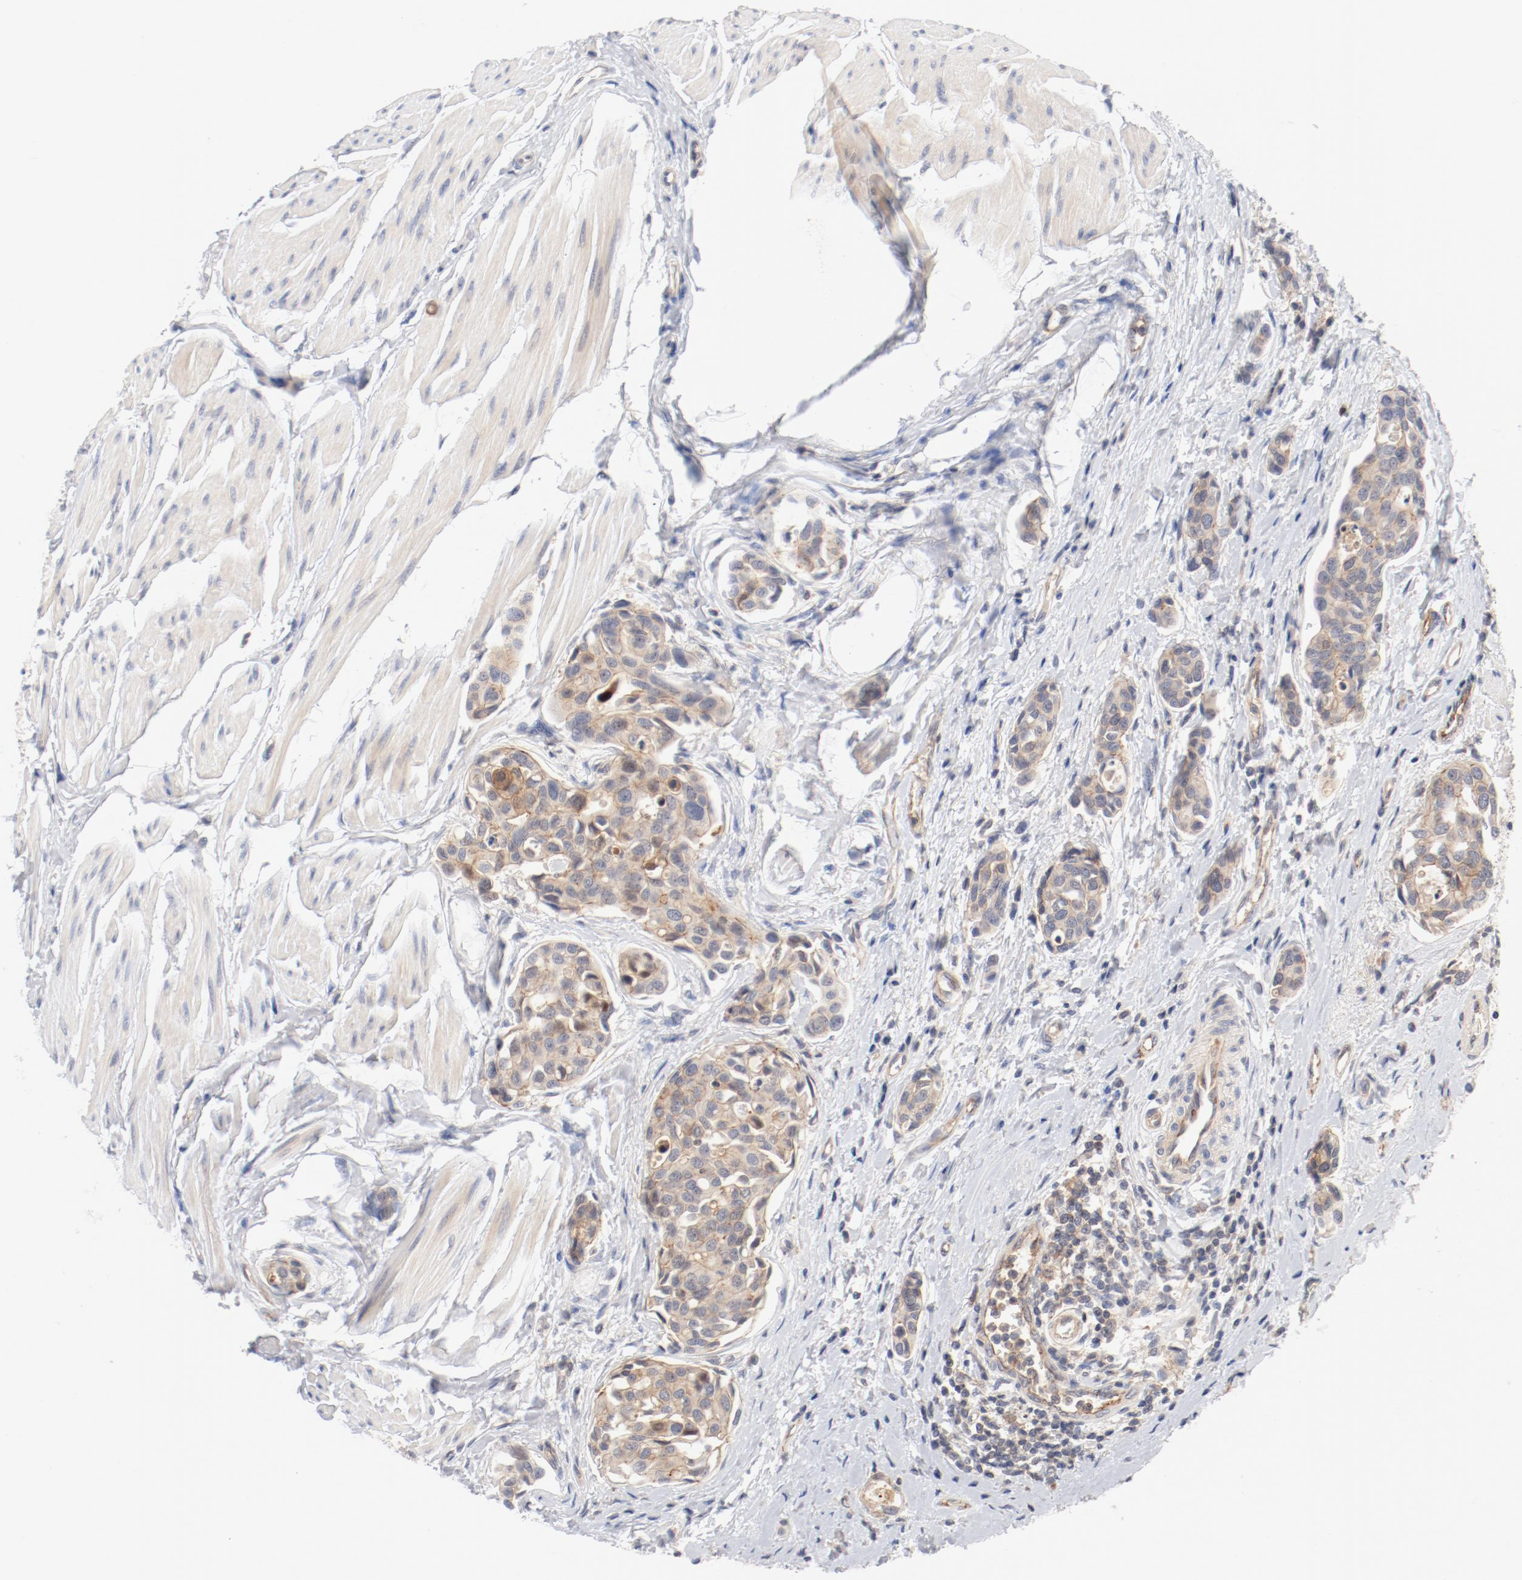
{"staining": {"intensity": "moderate", "quantity": ">75%", "location": "cytoplasmic/membranous"}, "tissue": "urothelial cancer", "cell_type": "Tumor cells", "image_type": "cancer", "snomed": [{"axis": "morphology", "description": "Urothelial carcinoma, High grade"}, {"axis": "topography", "description": "Urinary bladder"}], "caption": "Urothelial cancer was stained to show a protein in brown. There is medium levels of moderate cytoplasmic/membranous staining in about >75% of tumor cells.", "gene": "ZNF267", "patient": {"sex": "male", "age": 78}}